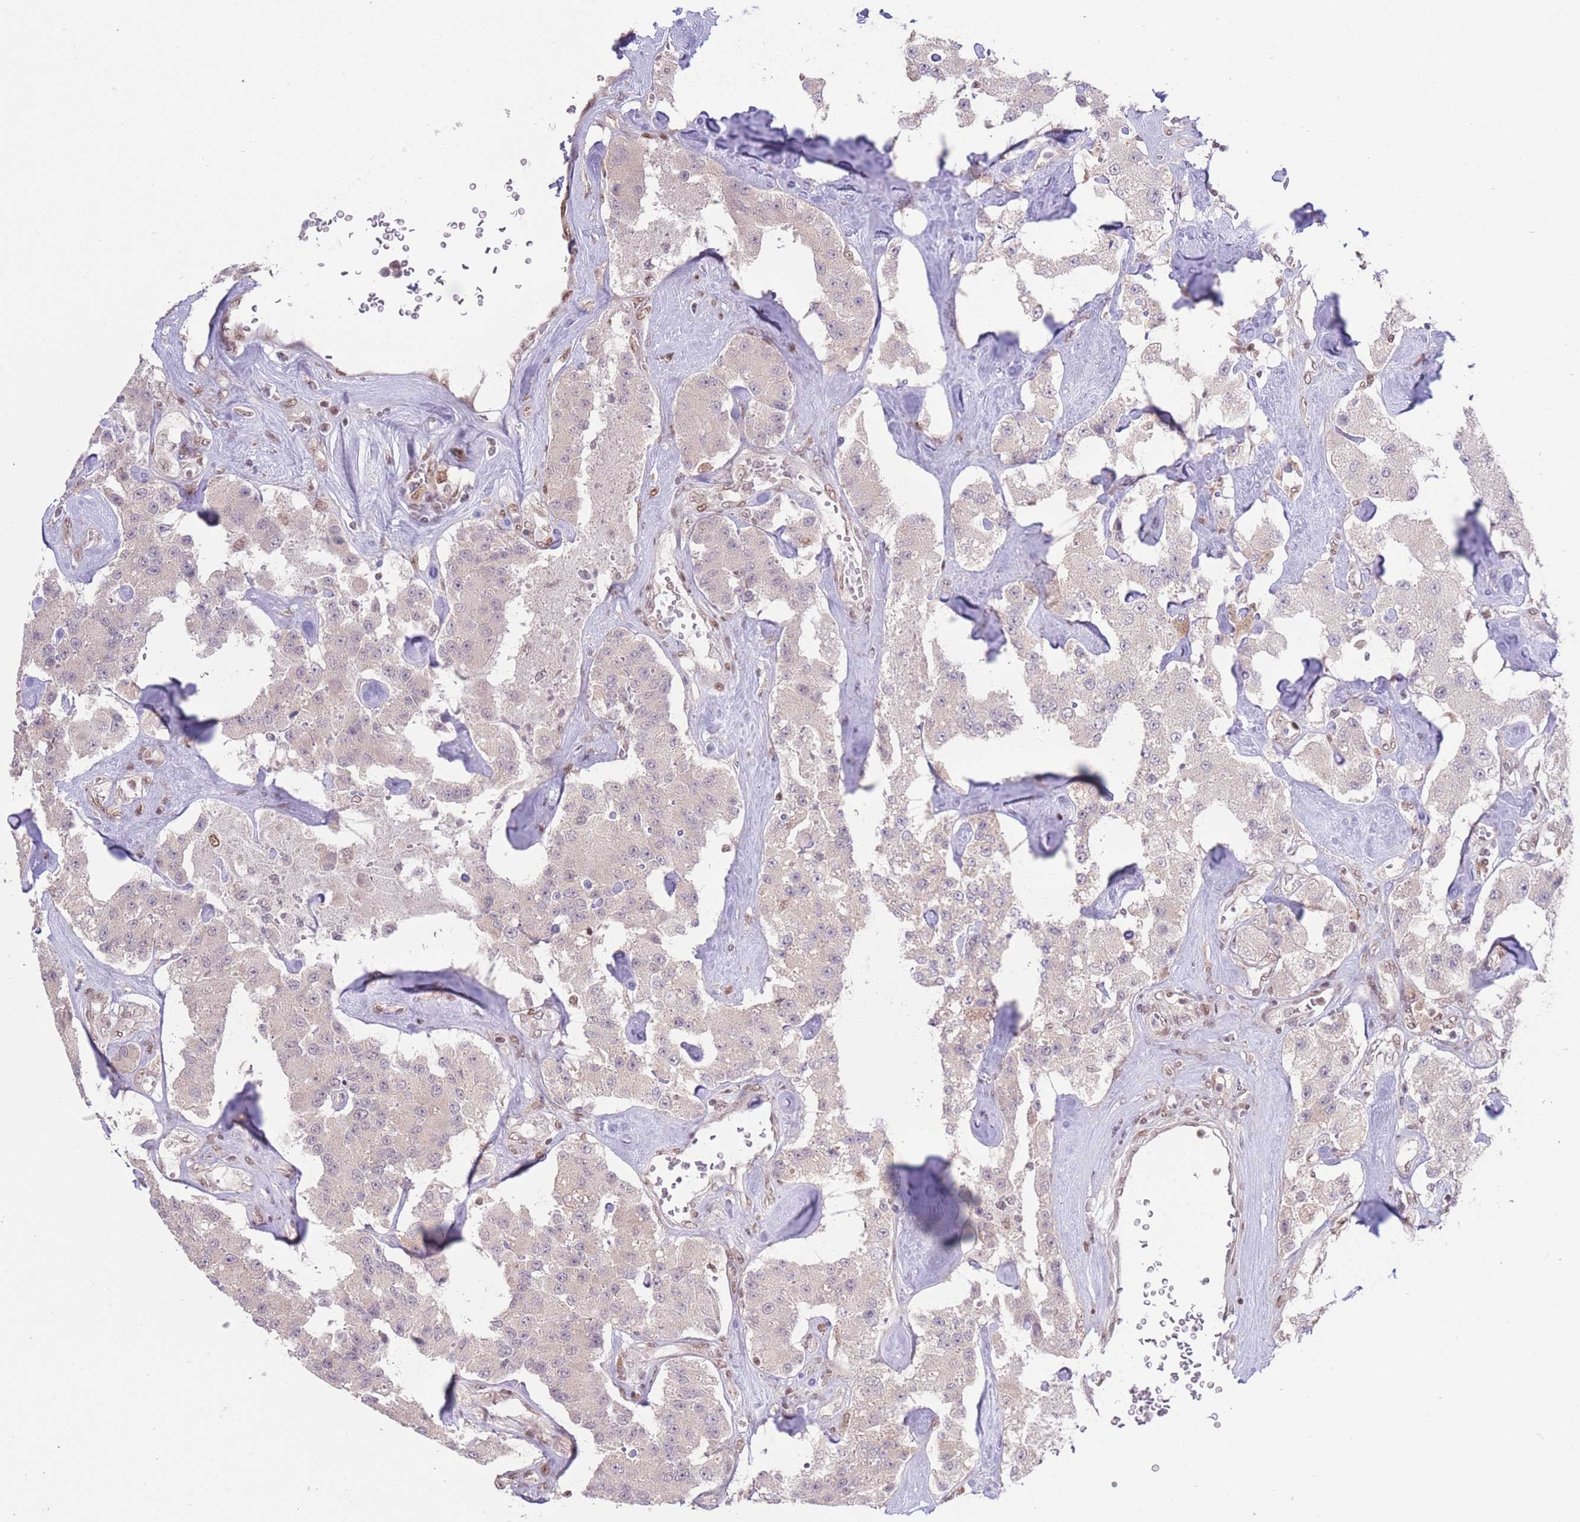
{"staining": {"intensity": "negative", "quantity": "none", "location": "none"}, "tissue": "carcinoid", "cell_type": "Tumor cells", "image_type": "cancer", "snomed": [{"axis": "morphology", "description": "Carcinoid, malignant, NOS"}, {"axis": "topography", "description": "Pancreas"}], "caption": "Tumor cells are negative for brown protein staining in carcinoid.", "gene": "CARD8", "patient": {"sex": "male", "age": 41}}